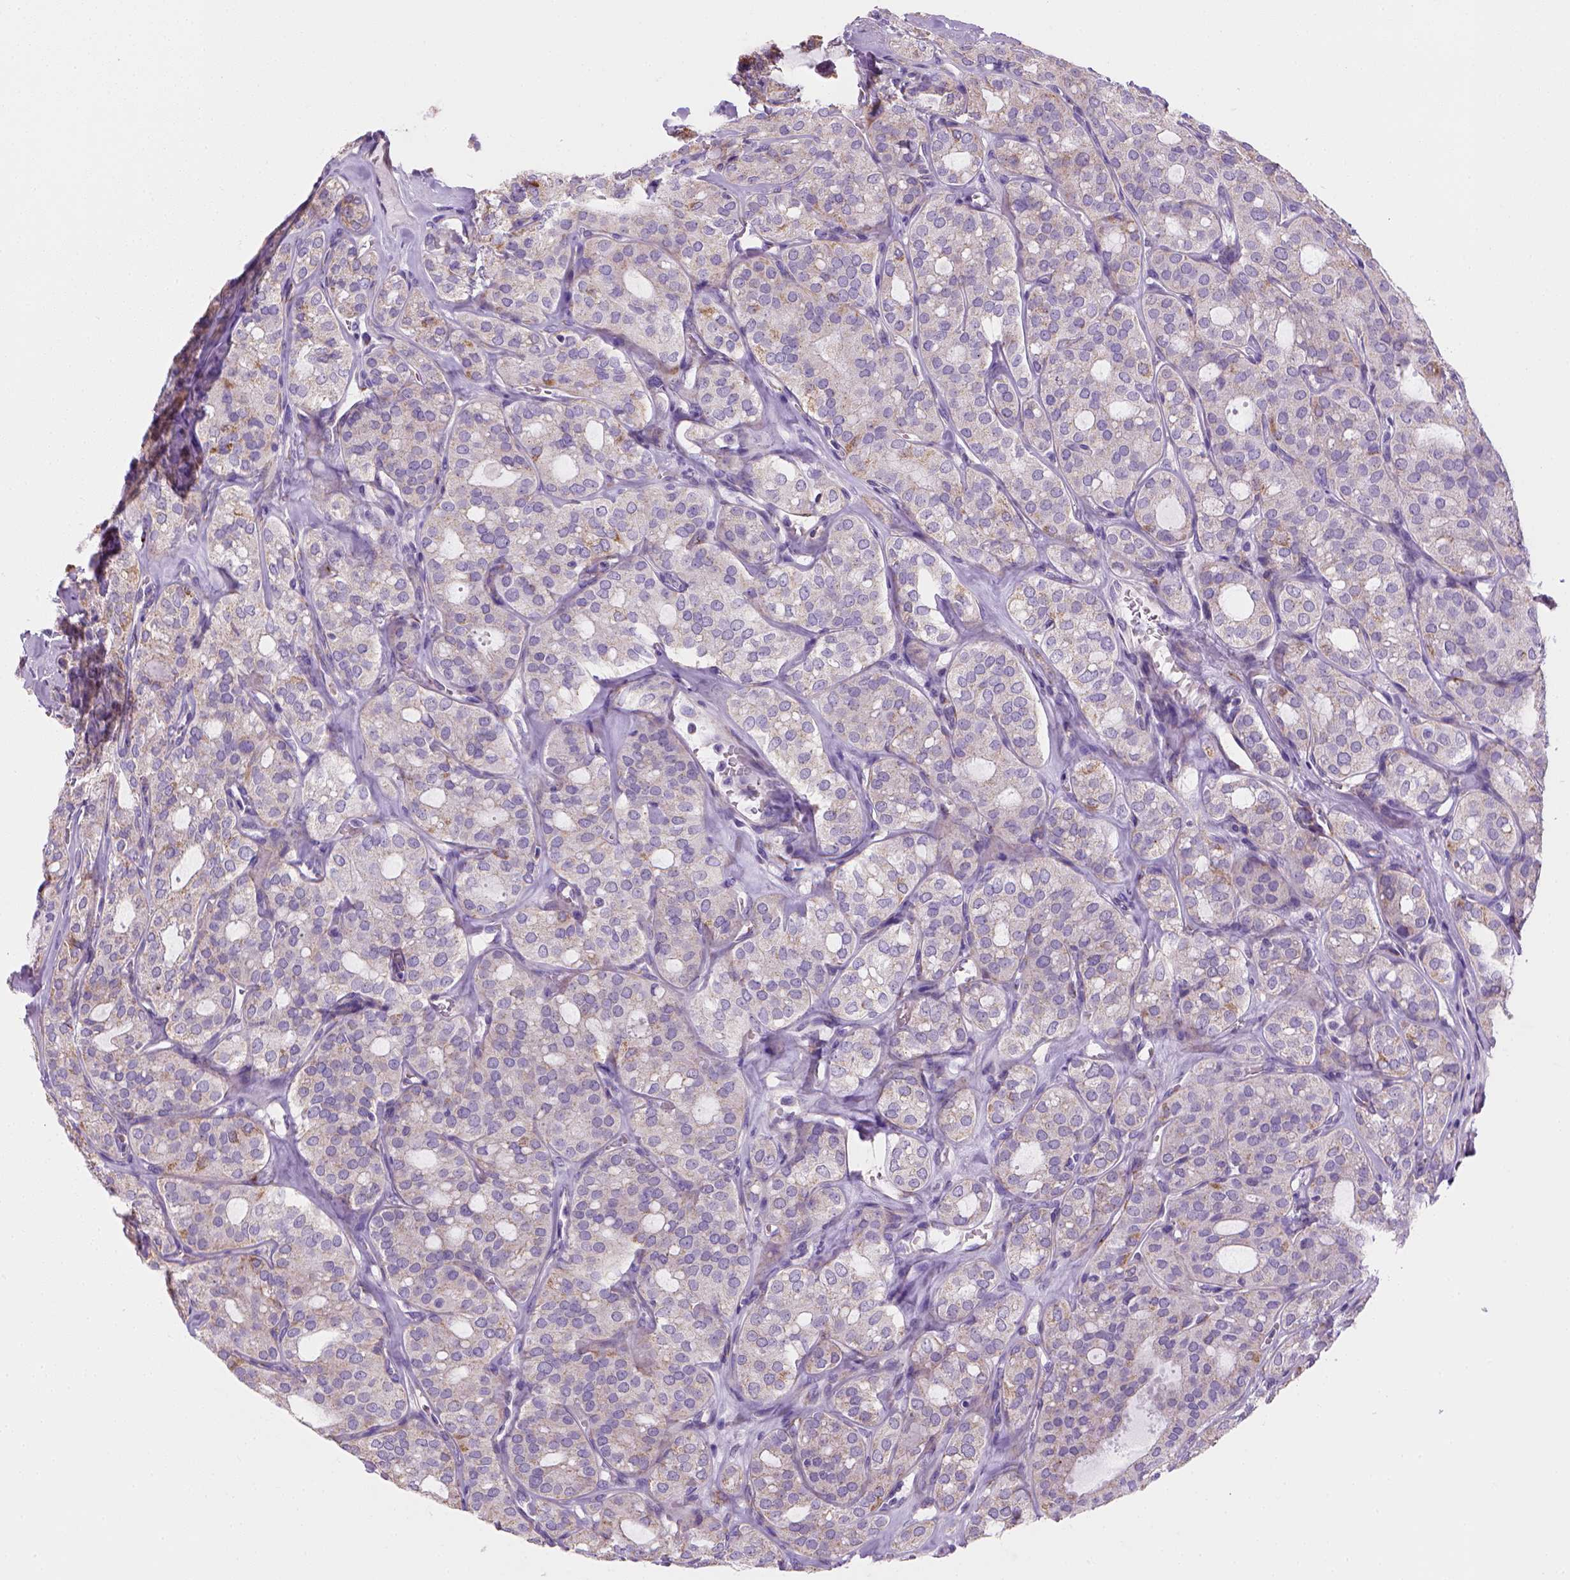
{"staining": {"intensity": "weak", "quantity": "<25%", "location": "cytoplasmic/membranous"}, "tissue": "thyroid cancer", "cell_type": "Tumor cells", "image_type": "cancer", "snomed": [{"axis": "morphology", "description": "Follicular adenoma carcinoma, NOS"}, {"axis": "topography", "description": "Thyroid gland"}], "caption": "Immunohistochemical staining of human thyroid cancer (follicular adenoma carcinoma) reveals no significant expression in tumor cells. Brightfield microscopy of IHC stained with DAB (3,3'-diaminobenzidine) (brown) and hematoxylin (blue), captured at high magnification.", "gene": "CES2", "patient": {"sex": "male", "age": 75}}